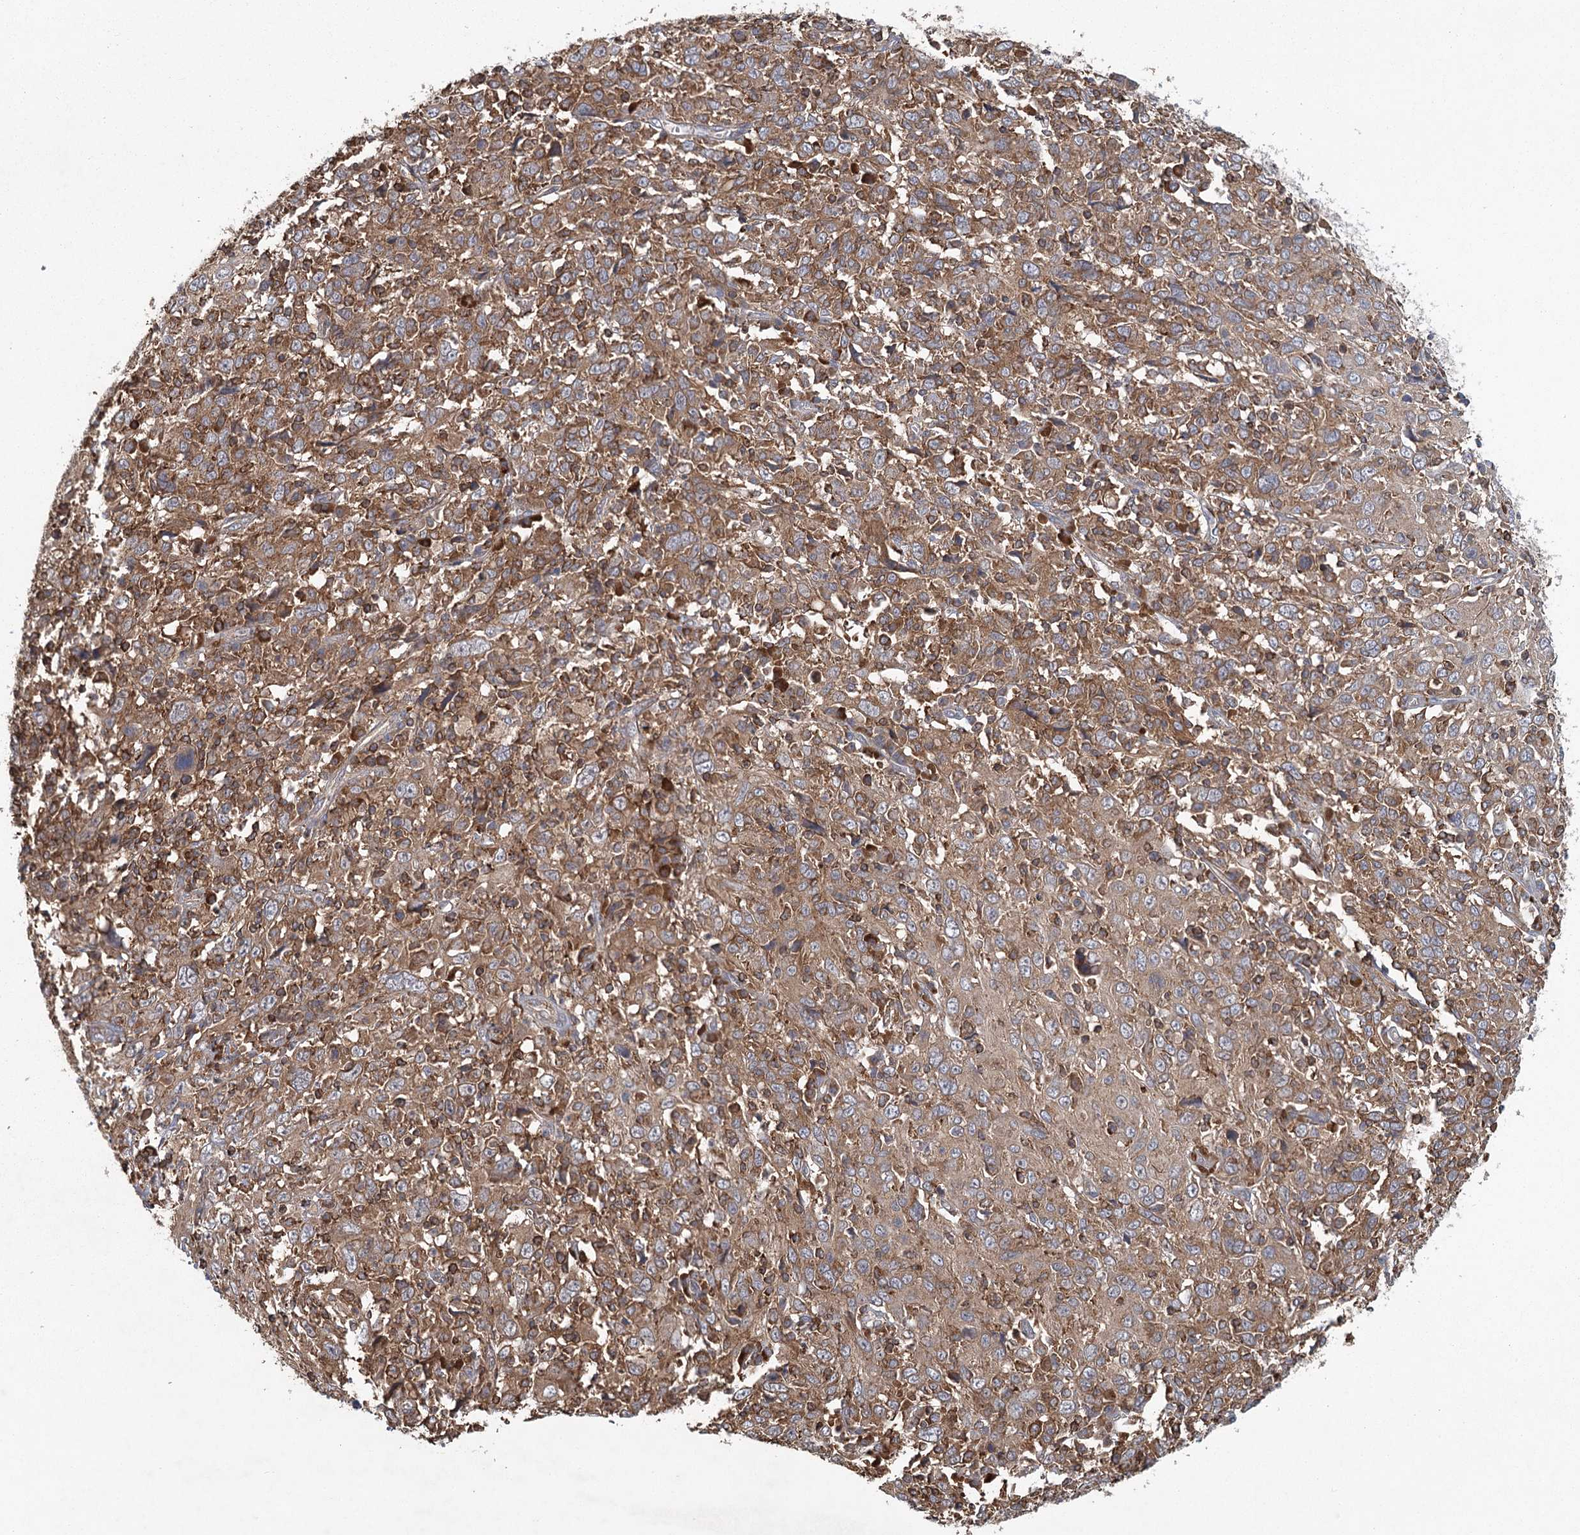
{"staining": {"intensity": "moderate", "quantity": ">75%", "location": "cytoplasmic/membranous"}, "tissue": "cervical cancer", "cell_type": "Tumor cells", "image_type": "cancer", "snomed": [{"axis": "morphology", "description": "Squamous cell carcinoma, NOS"}, {"axis": "topography", "description": "Cervix"}], "caption": "Cervical squamous cell carcinoma was stained to show a protein in brown. There is medium levels of moderate cytoplasmic/membranous expression in approximately >75% of tumor cells.", "gene": "PLEKHA7", "patient": {"sex": "female", "age": 46}}